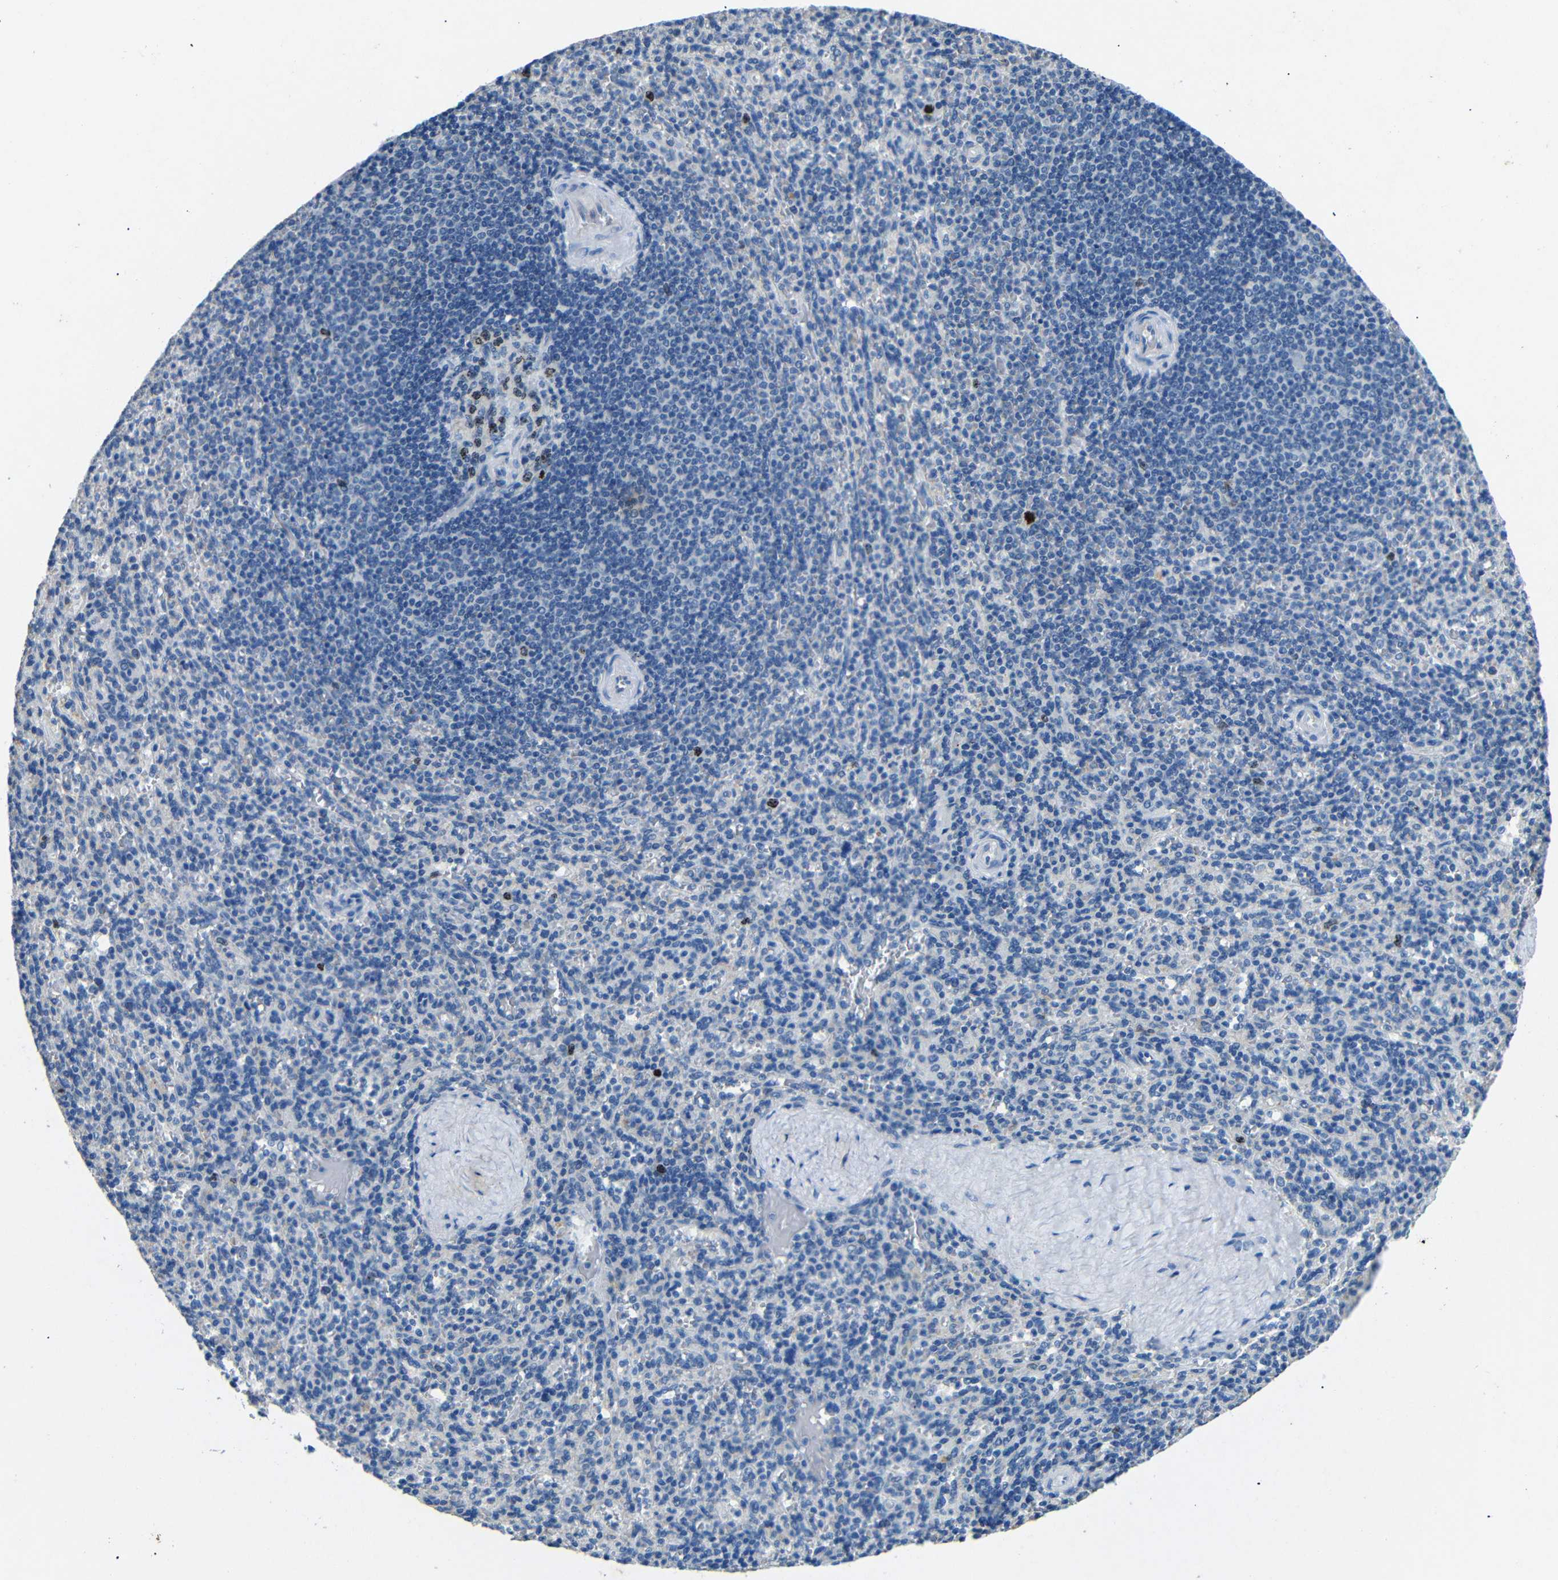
{"staining": {"intensity": "strong", "quantity": "<25%", "location": "nuclear"}, "tissue": "spleen", "cell_type": "Cells in red pulp", "image_type": "normal", "snomed": [{"axis": "morphology", "description": "Normal tissue, NOS"}, {"axis": "topography", "description": "Spleen"}], "caption": "A photomicrograph of spleen stained for a protein exhibits strong nuclear brown staining in cells in red pulp.", "gene": "INCENP", "patient": {"sex": "male", "age": 36}}